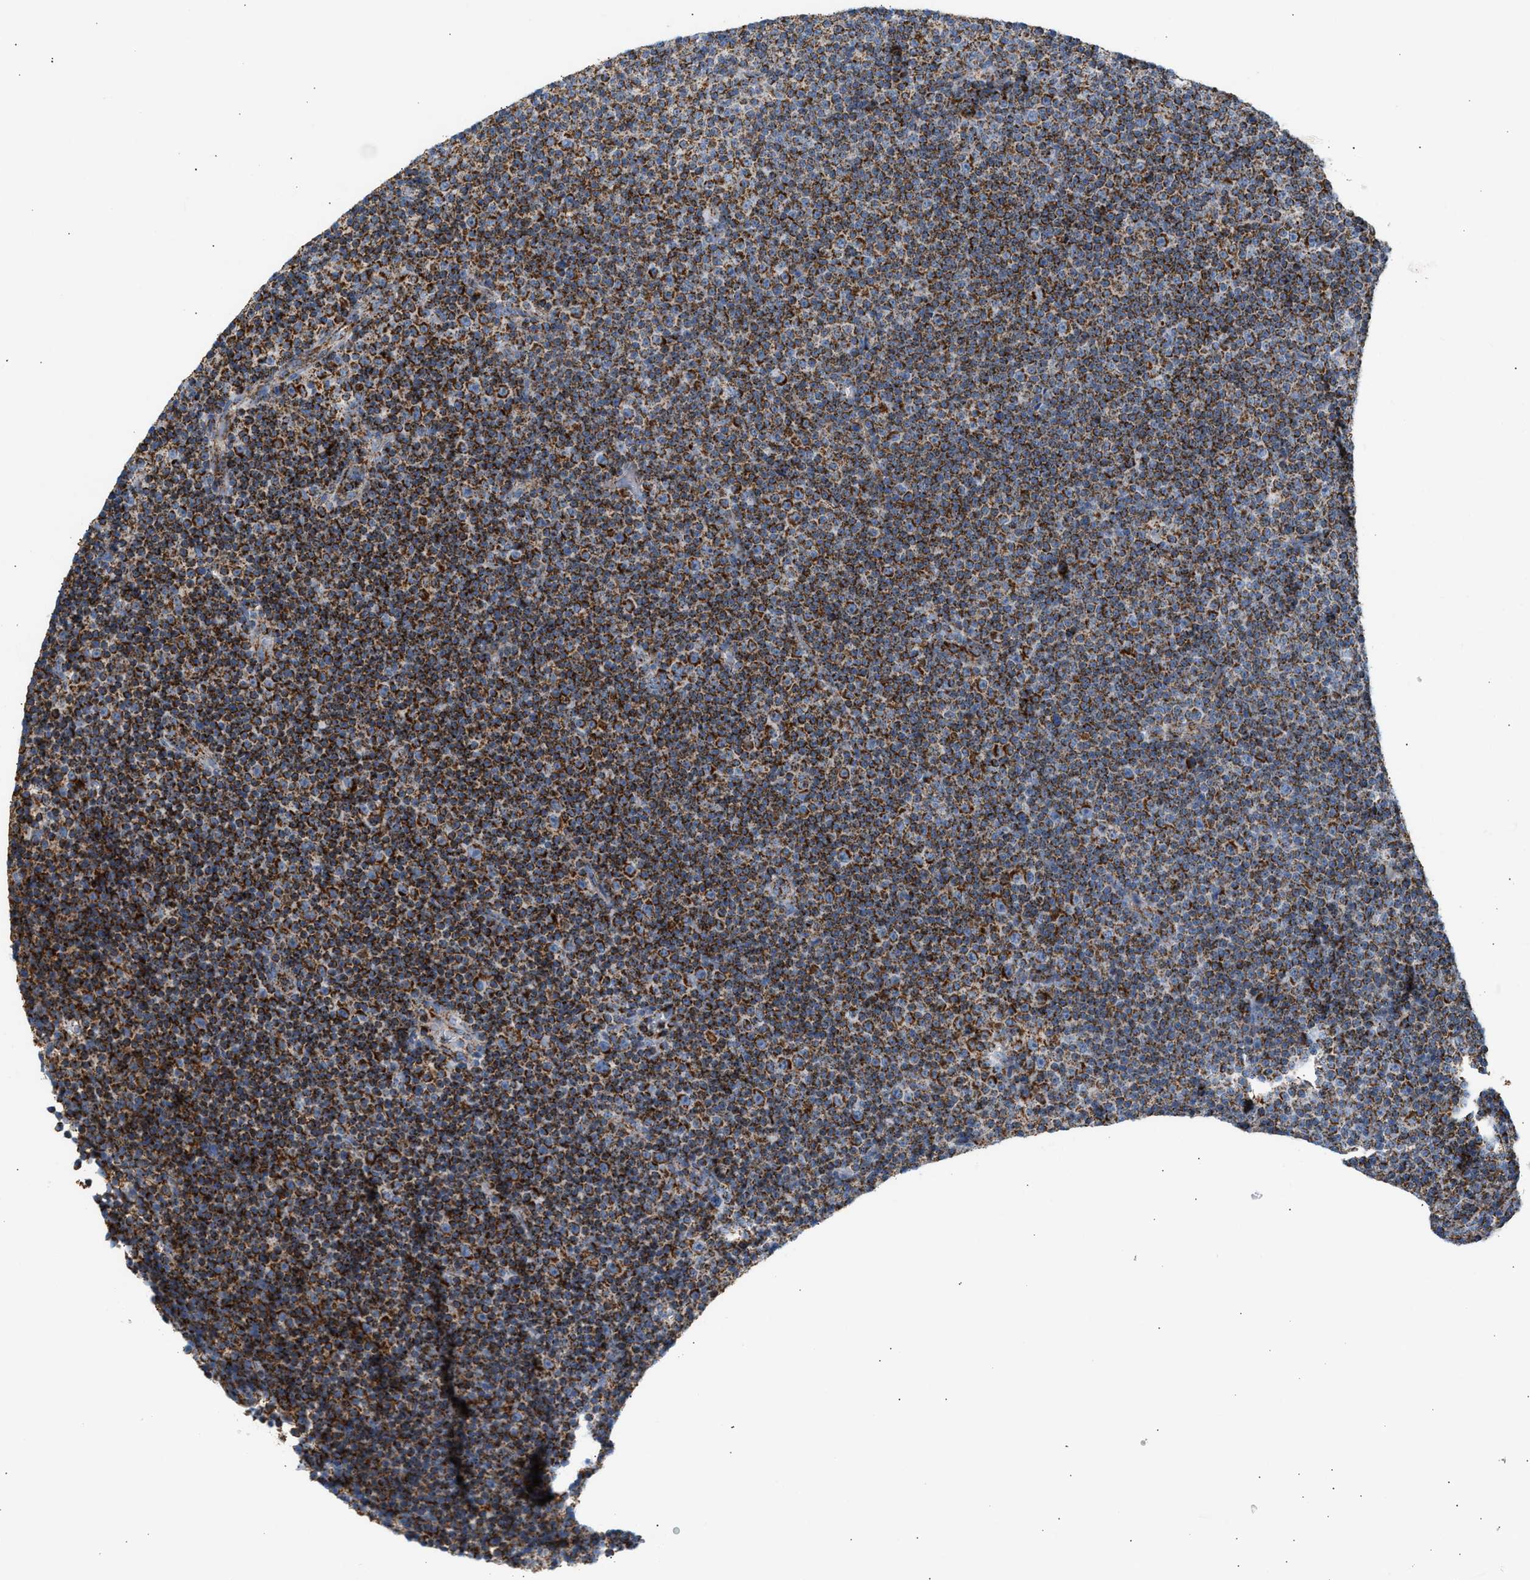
{"staining": {"intensity": "strong", "quantity": ">75%", "location": "cytoplasmic/membranous"}, "tissue": "lymphoma", "cell_type": "Tumor cells", "image_type": "cancer", "snomed": [{"axis": "morphology", "description": "Malignant lymphoma, non-Hodgkin's type, Low grade"}, {"axis": "topography", "description": "Lymph node"}], "caption": "A high-resolution image shows immunohistochemistry staining of lymphoma, which demonstrates strong cytoplasmic/membranous expression in approximately >75% of tumor cells. Using DAB (3,3'-diaminobenzidine) (brown) and hematoxylin (blue) stains, captured at high magnification using brightfield microscopy.", "gene": "OGDH", "patient": {"sex": "female", "age": 67}}